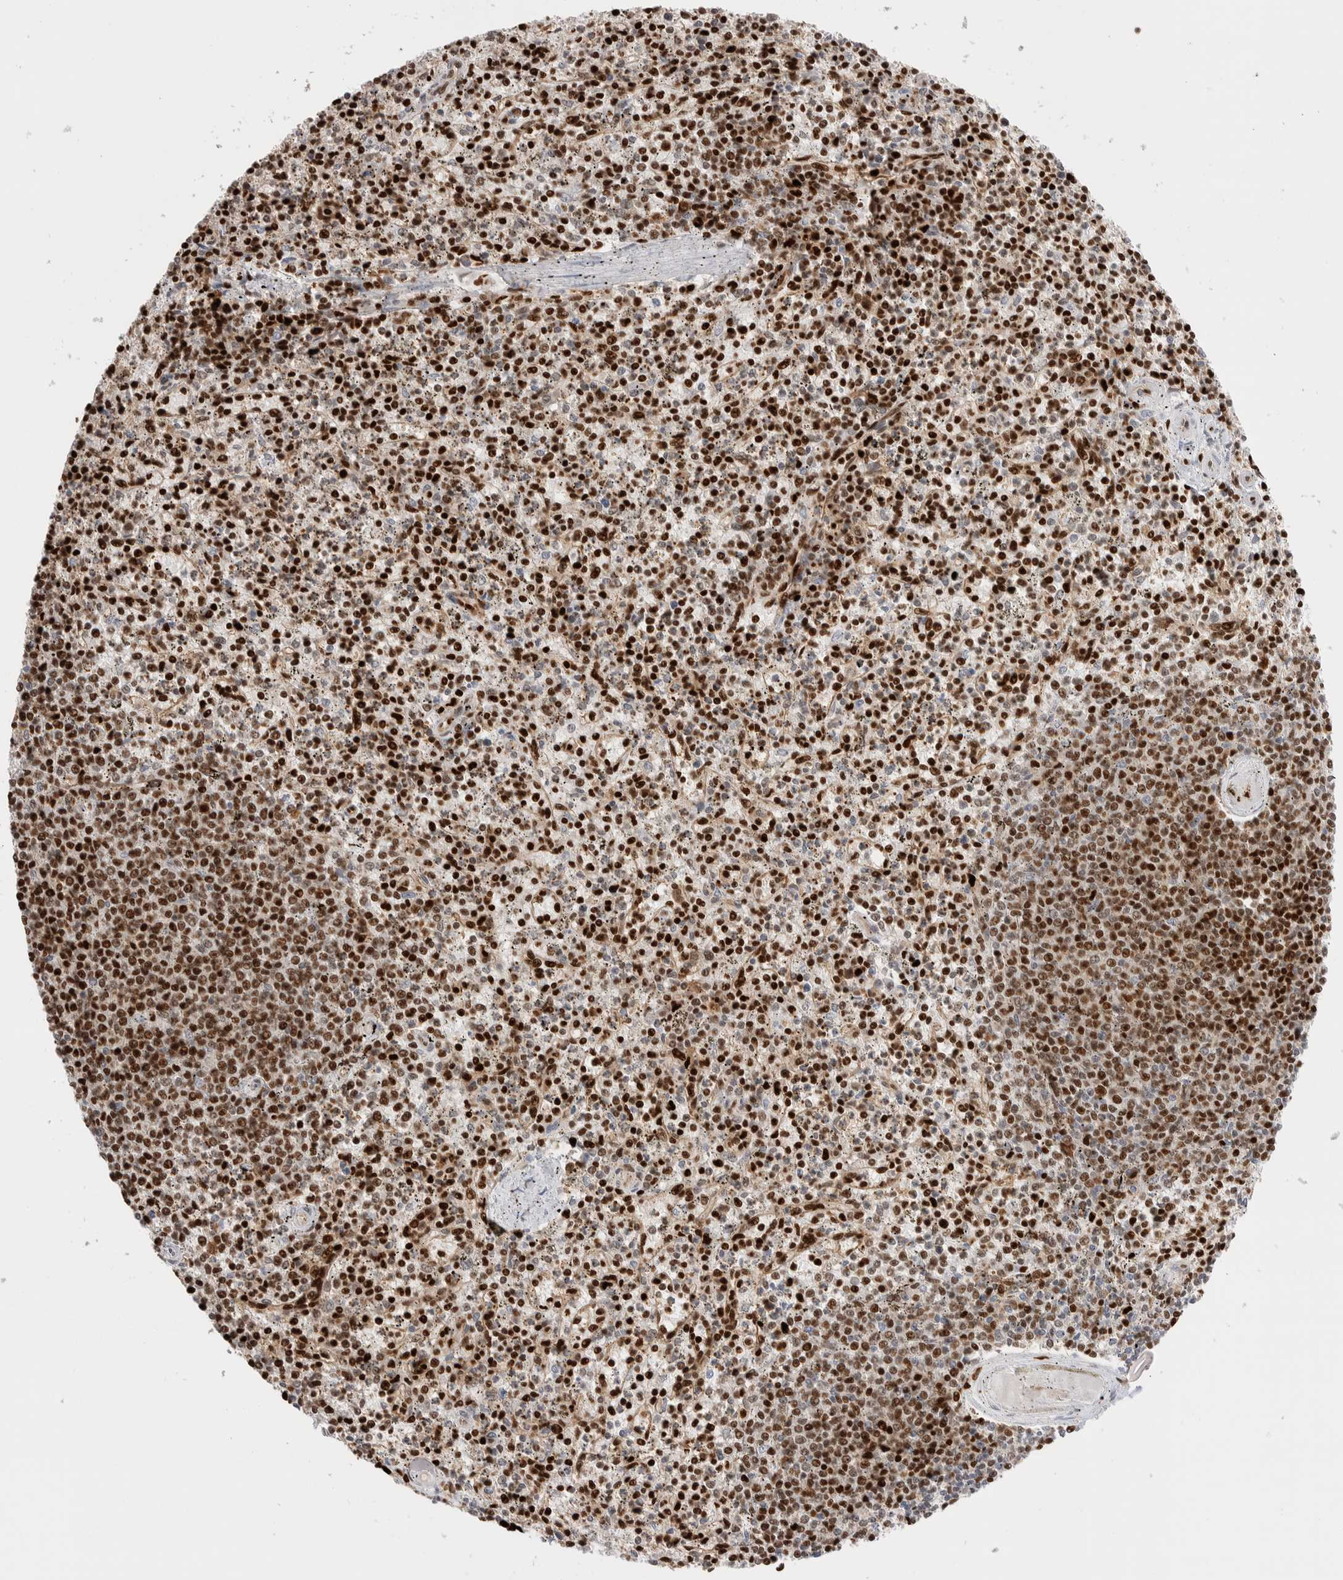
{"staining": {"intensity": "strong", "quantity": ">75%", "location": "nuclear"}, "tissue": "spleen", "cell_type": "Cells in red pulp", "image_type": "normal", "snomed": [{"axis": "morphology", "description": "Normal tissue, NOS"}, {"axis": "topography", "description": "Spleen"}], "caption": "Immunohistochemistry (IHC) (DAB (3,3'-diaminobenzidine)) staining of unremarkable spleen reveals strong nuclear protein expression in about >75% of cells in red pulp. The staining was performed using DAB to visualize the protein expression in brown, while the nuclei were stained in blue with hematoxylin (Magnification: 20x).", "gene": "C17orf49", "patient": {"sex": "male", "age": 72}}